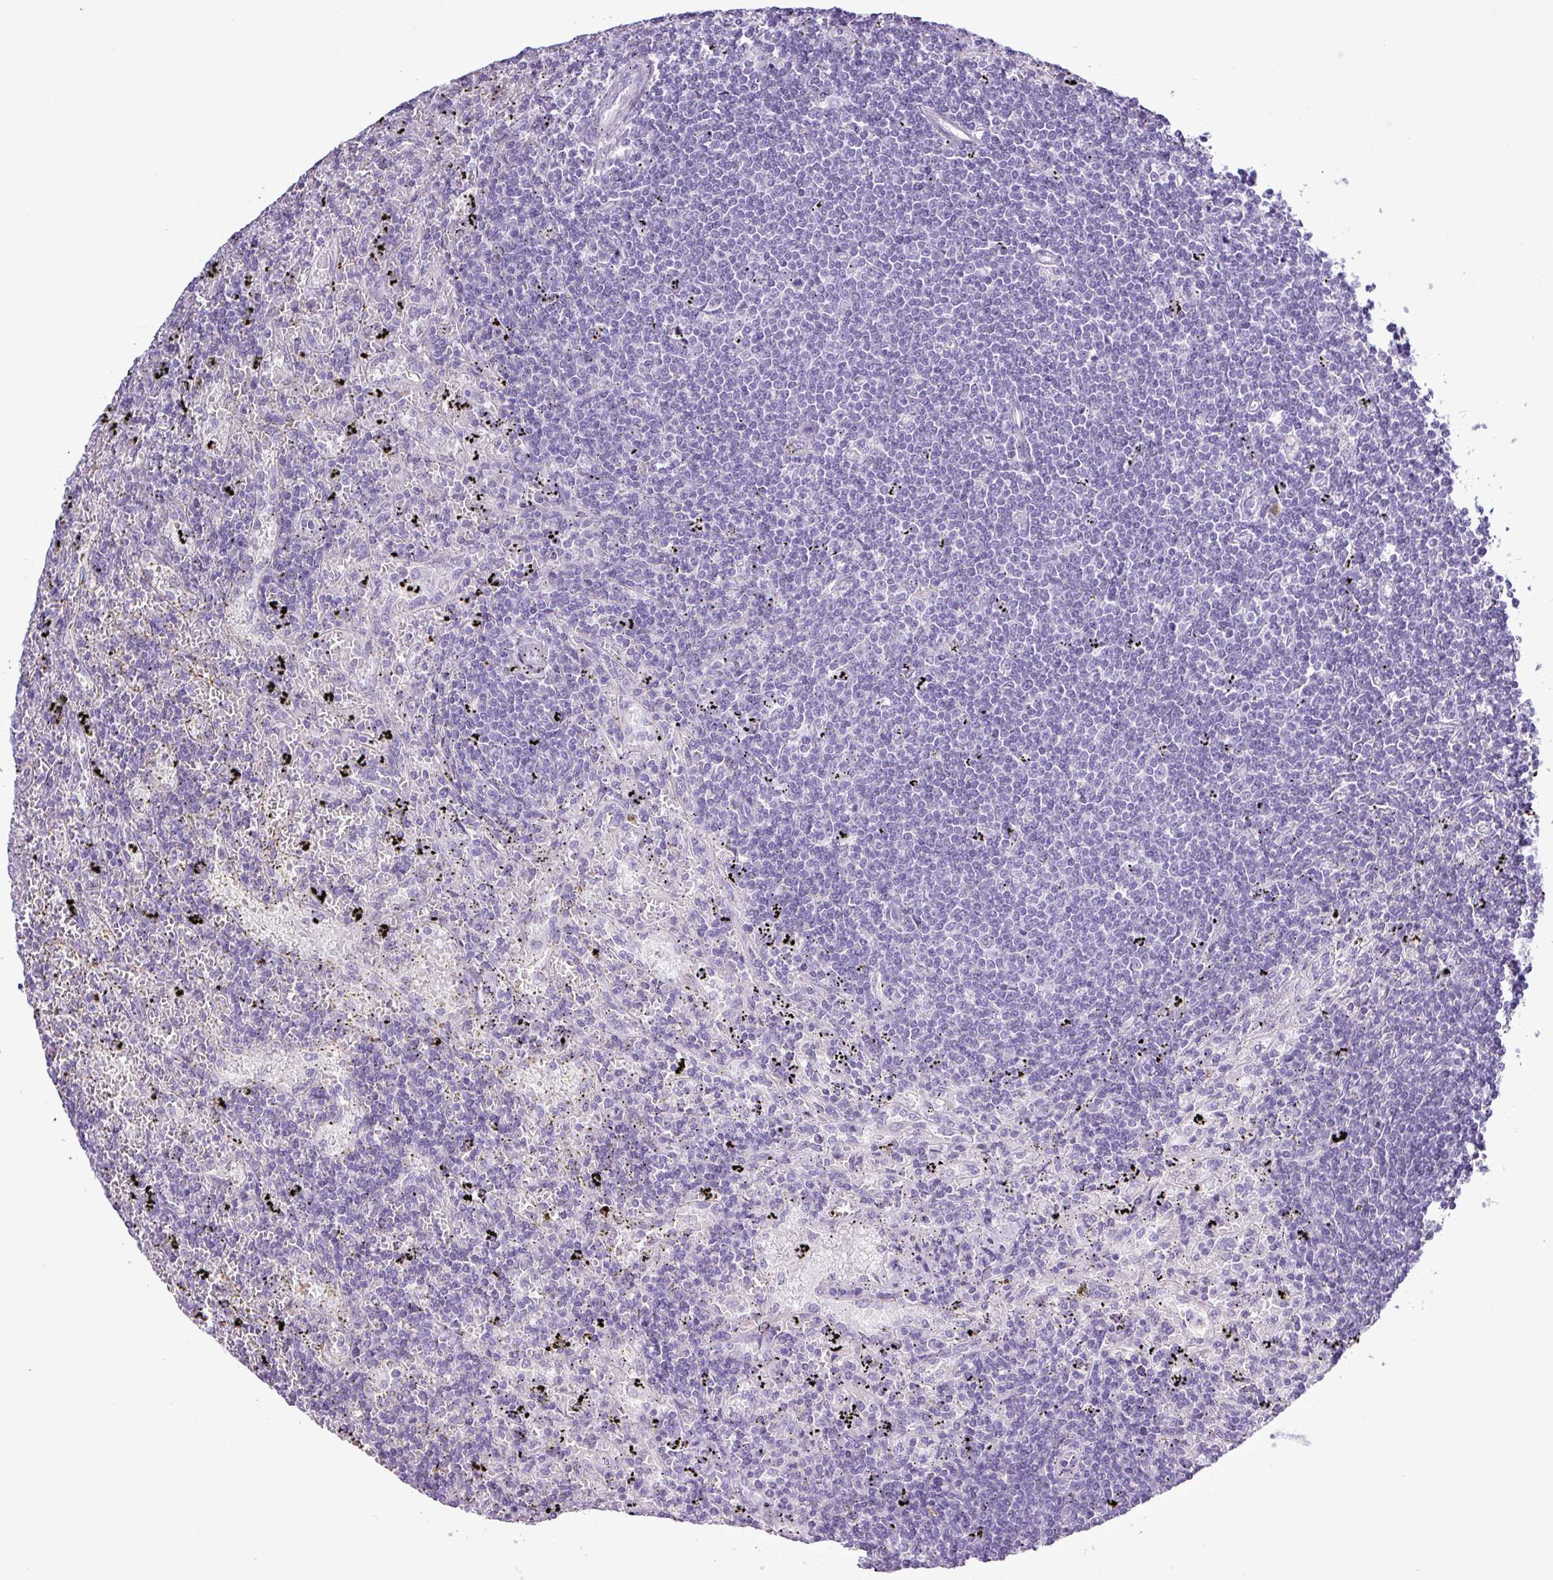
{"staining": {"intensity": "negative", "quantity": "none", "location": "none"}, "tissue": "lymphoma", "cell_type": "Tumor cells", "image_type": "cancer", "snomed": [{"axis": "morphology", "description": "Malignant lymphoma, non-Hodgkin's type, Low grade"}, {"axis": "topography", "description": "Spleen"}], "caption": "There is no significant positivity in tumor cells of lymphoma. Brightfield microscopy of immunohistochemistry (IHC) stained with DAB (brown) and hematoxylin (blue), captured at high magnification.", "gene": "ALDH3A1", "patient": {"sex": "male", "age": 76}}